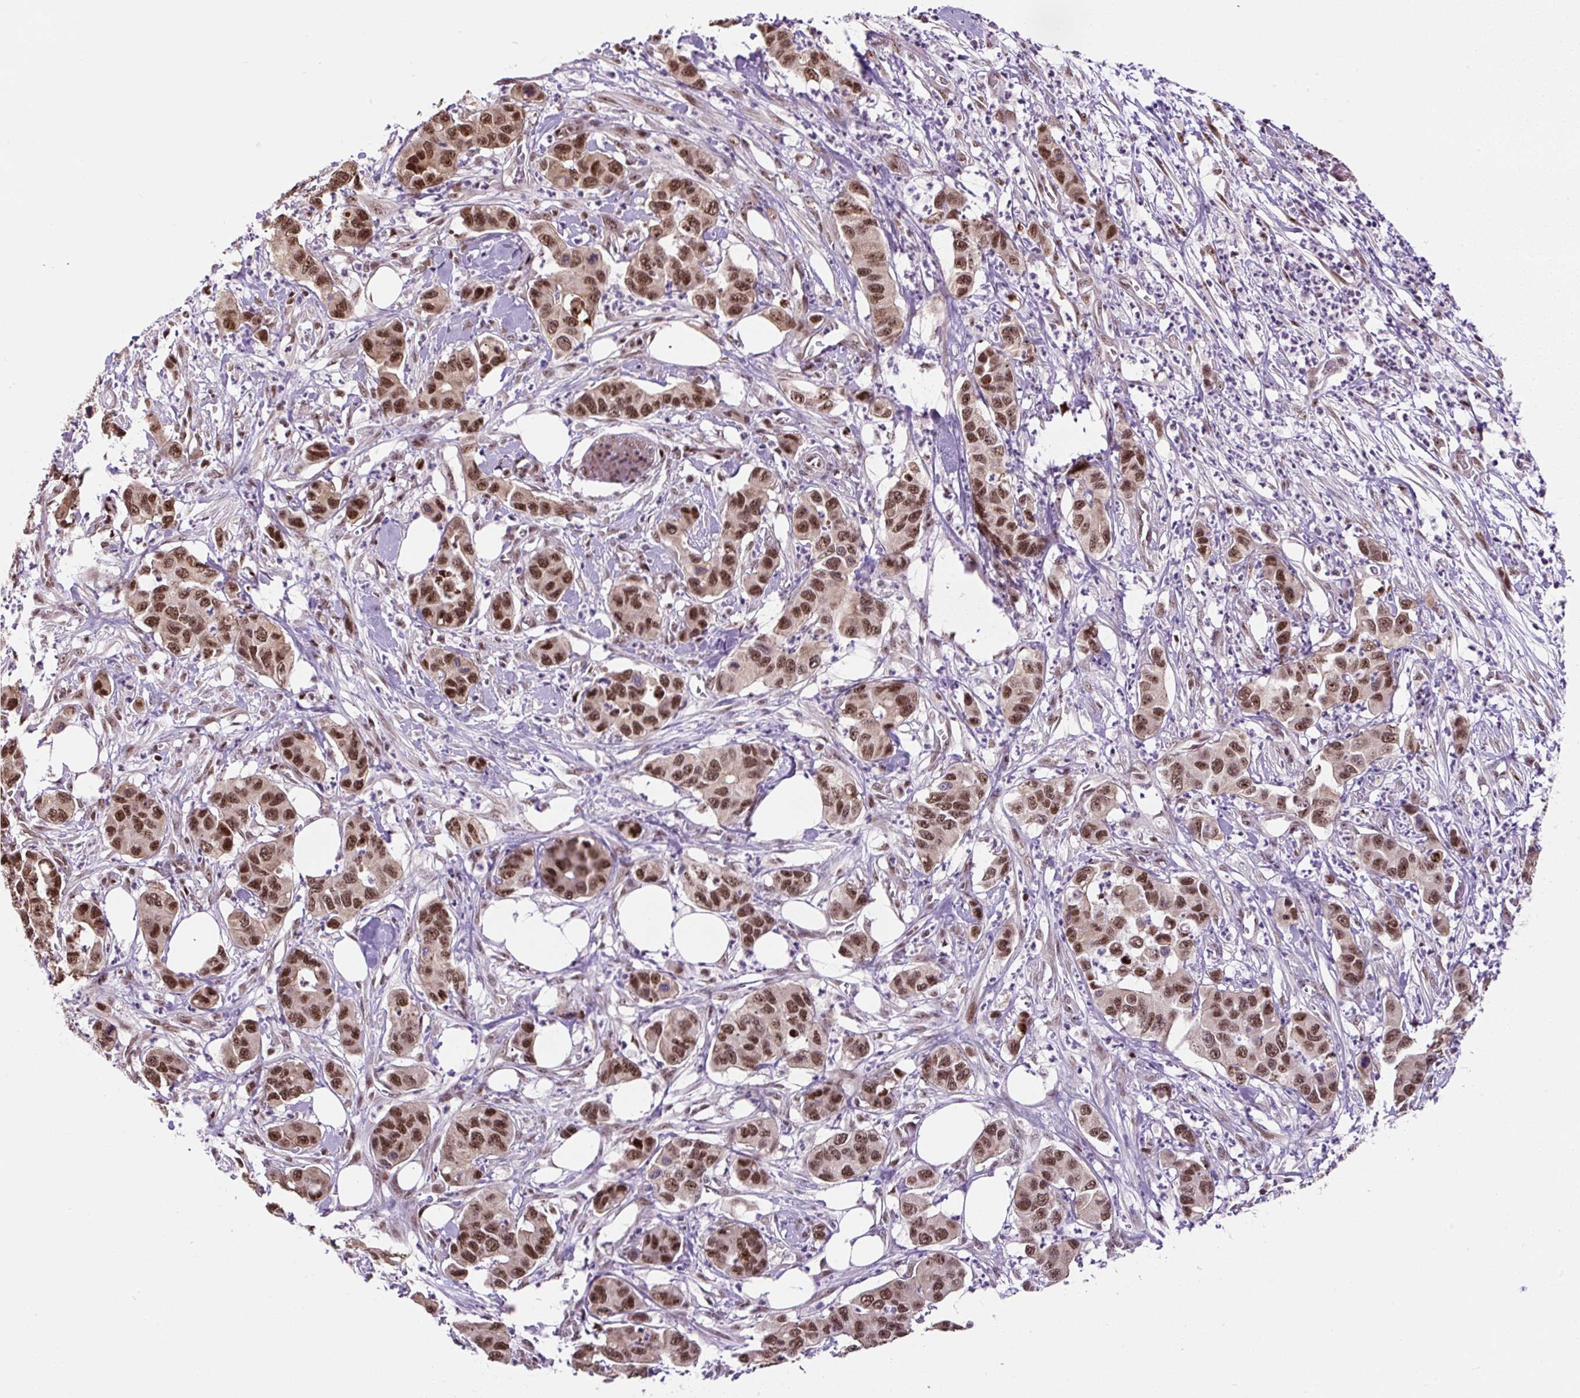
{"staining": {"intensity": "strong", "quantity": ">75%", "location": "nuclear"}, "tissue": "pancreatic cancer", "cell_type": "Tumor cells", "image_type": "cancer", "snomed": [{"axis": "morphology", "description": "Adenocarcinoma, NOS"}, {"axis": "topography", "description": "Pancreas"}], "caption": "Tumor cells reveal strong nuclear positivity in about >75% of cells in adenocarcinoma (pancreatic).", "gene": "TAF1A", "patient": {"sex": "male", "age": 73}}